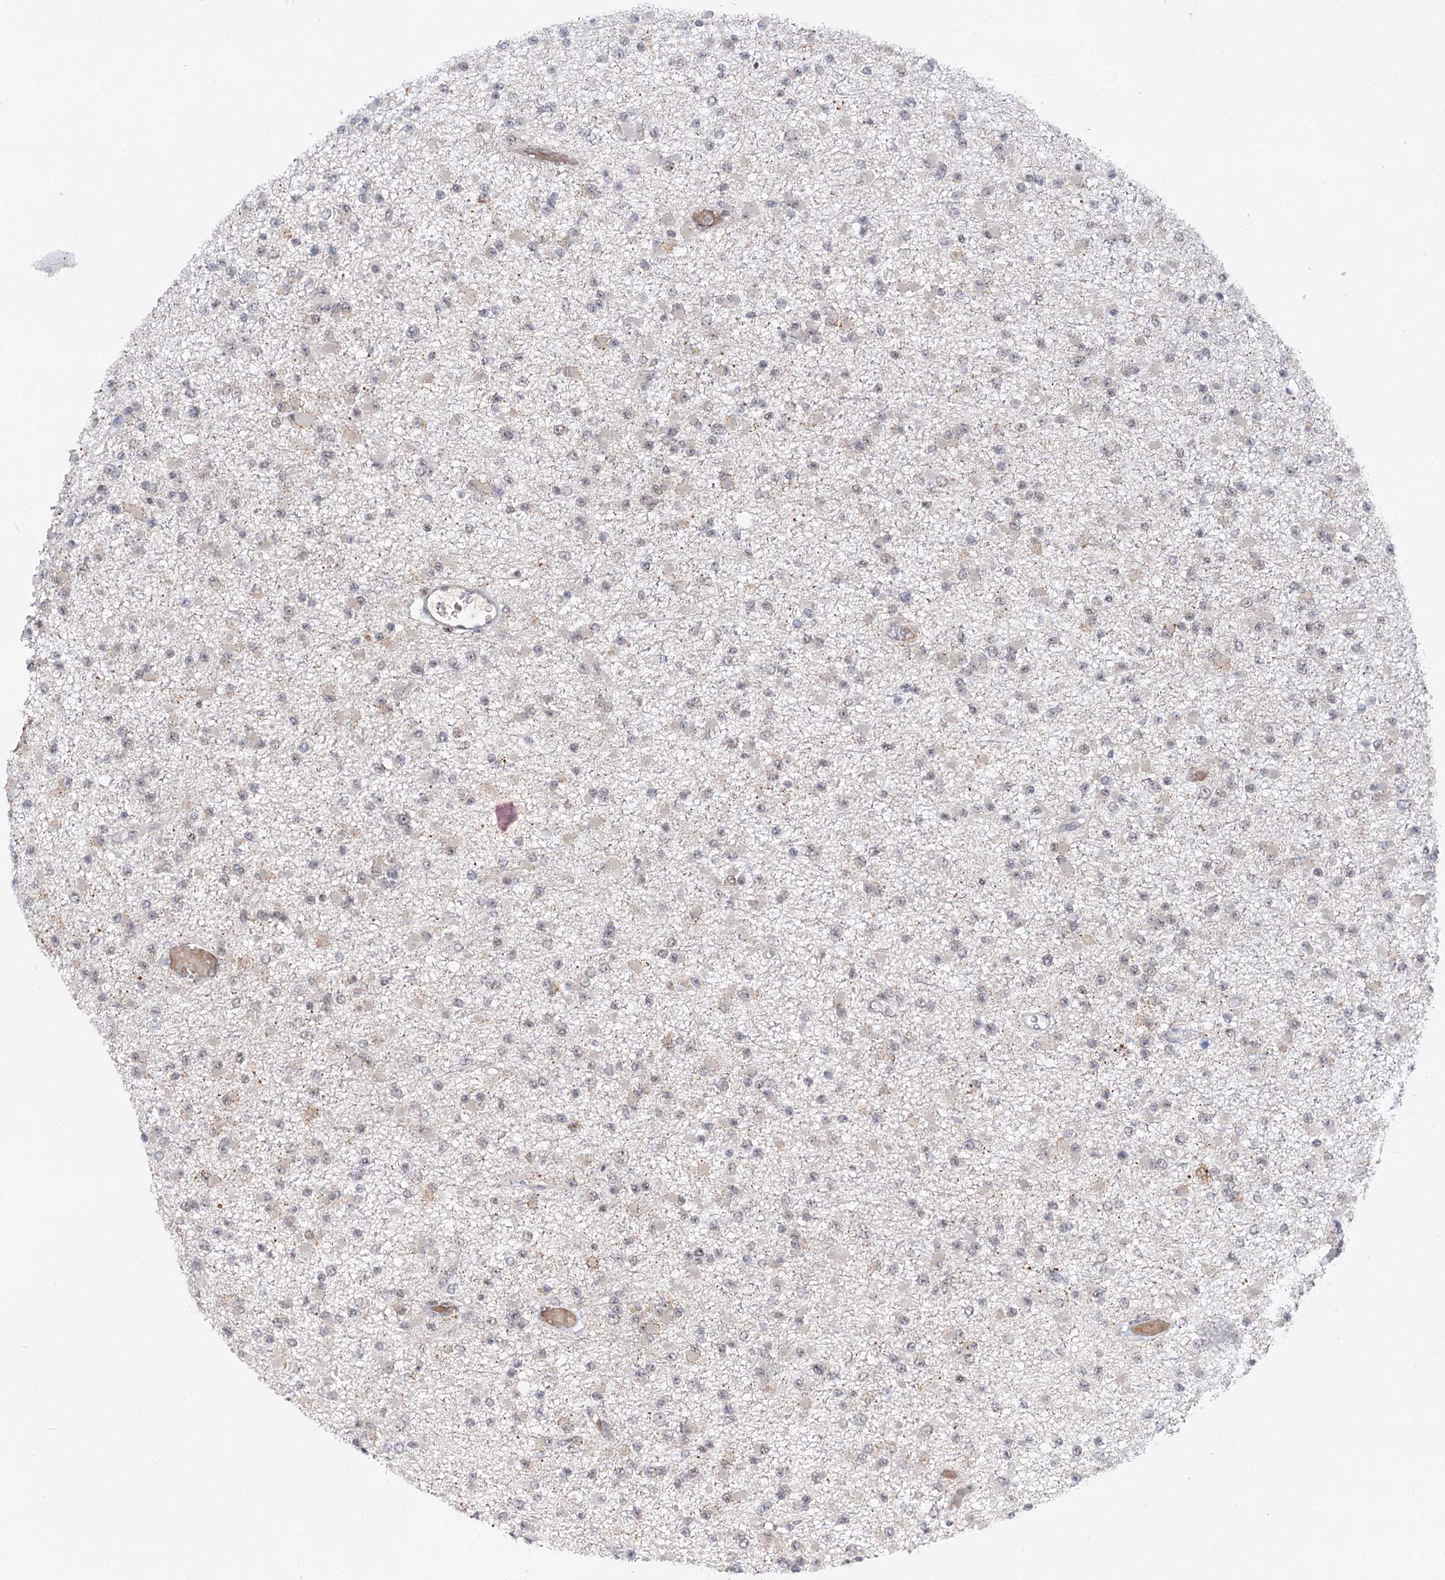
{"staining": {"intensity": "negative", "quantity": "none", "location": "none"}, "tissue": "glioma", "cell_type": "Tumor cells", "image_type": "cancer", "snomed": [{"axis": "morphology", "description": "Glioma, malignant, Low grade"}, {"axis": "topography", "description": "Brain"}], "caption": "Image shows no protein positivity in tumor cells of glioma tissue.", "gene": "BUD13", "patient": {"sex": "female", "age": 22}}